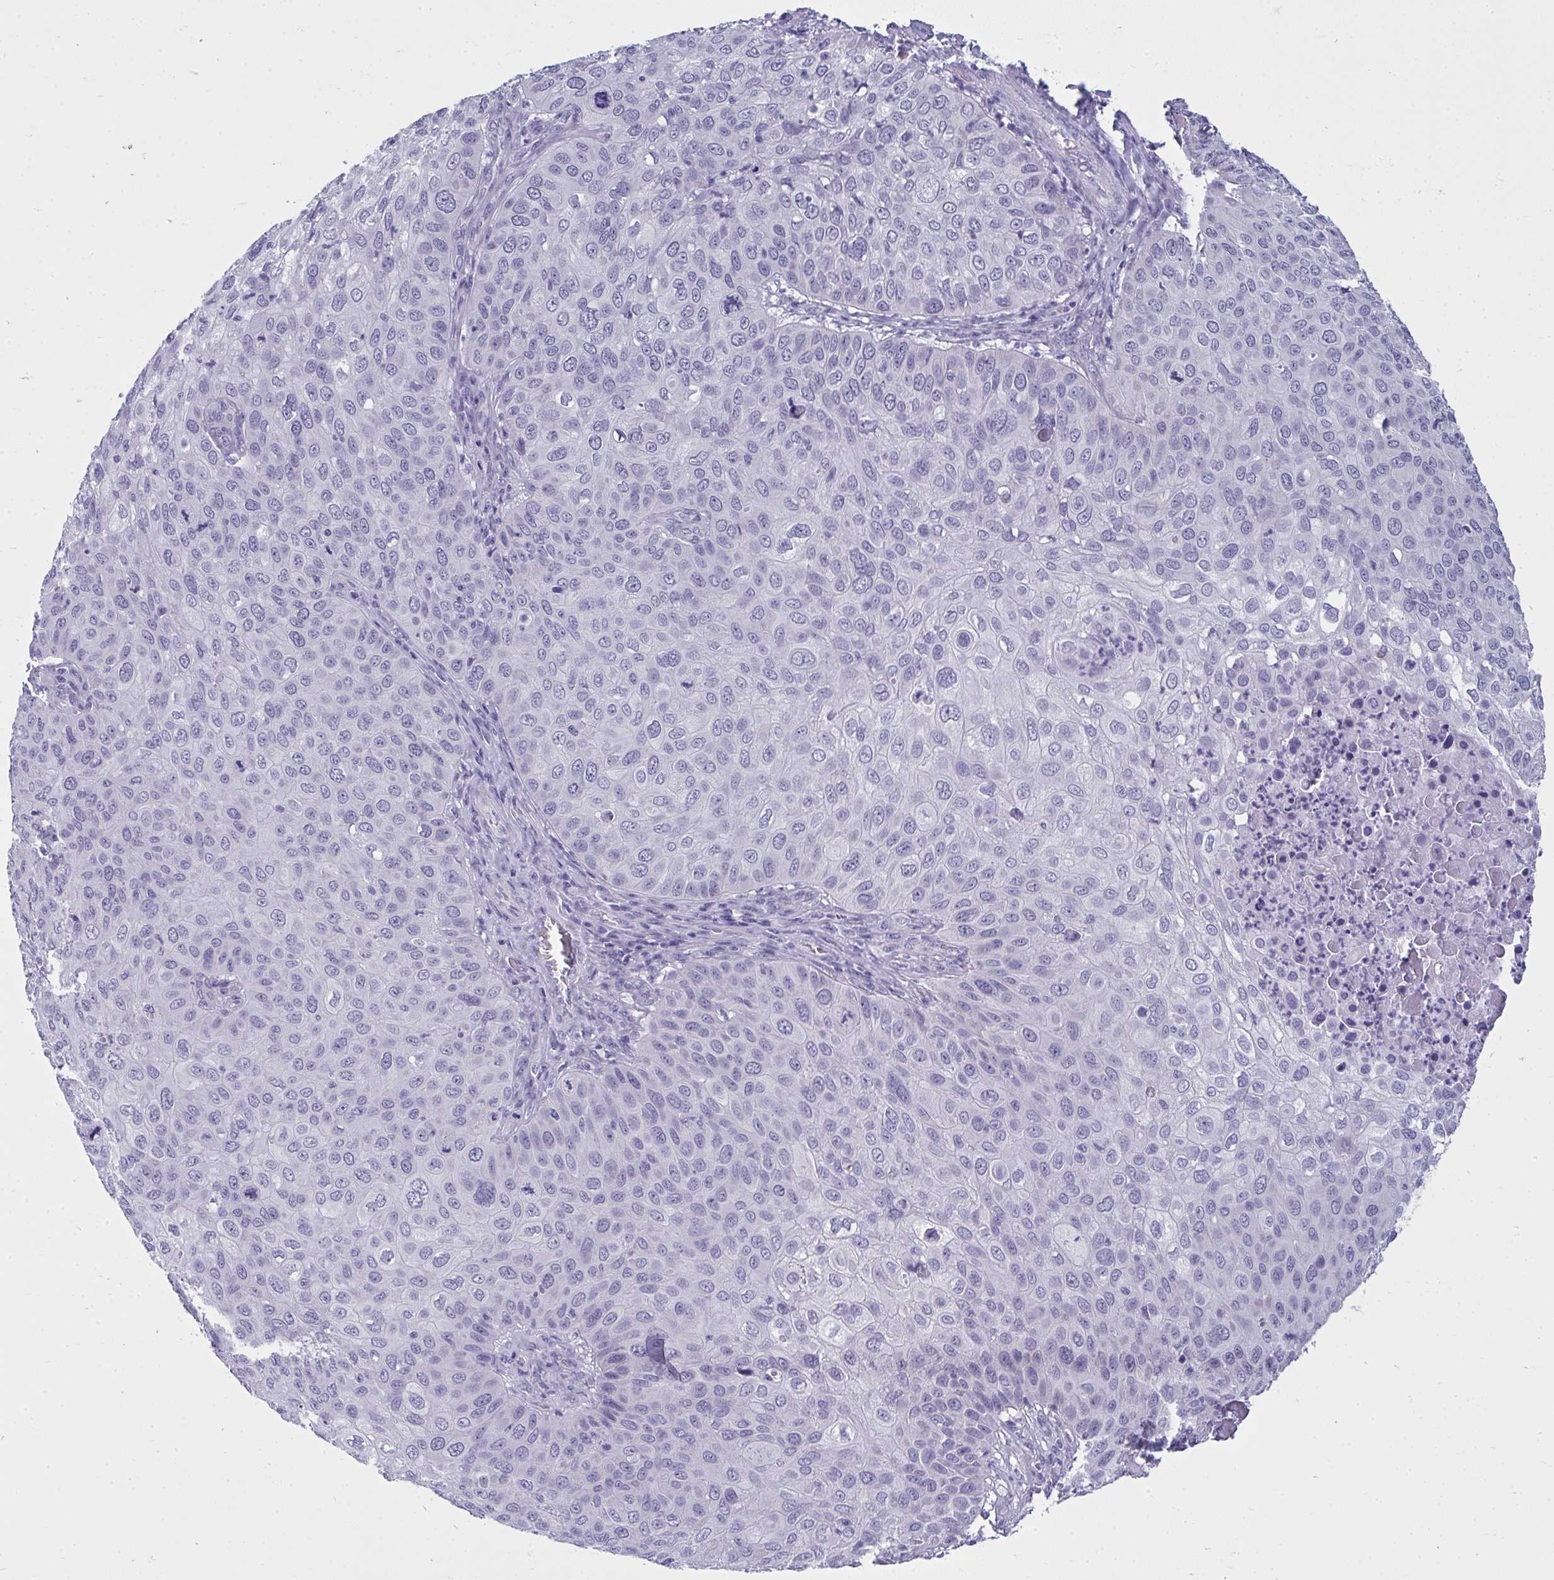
{"staining": {"intensity": "negative", "quantity": "none", "location": "none"}, "tissue": "skin cancer", "cell_type": "Tumor cells", "image_type": "cancer", "snomed": [{"axis": "morphology", "description": "Squamous cell carcinoma, NOS"}, {"axis": "topography", "description": "Skin"}], "caption": "This is an immunohistochemistry (IHC) histopathology image of human skin squamous cell carcinoma. There is no positivity in tumor cells.", "gene": "TSBP1", "patient": {"sex": "male", "age": 87}}